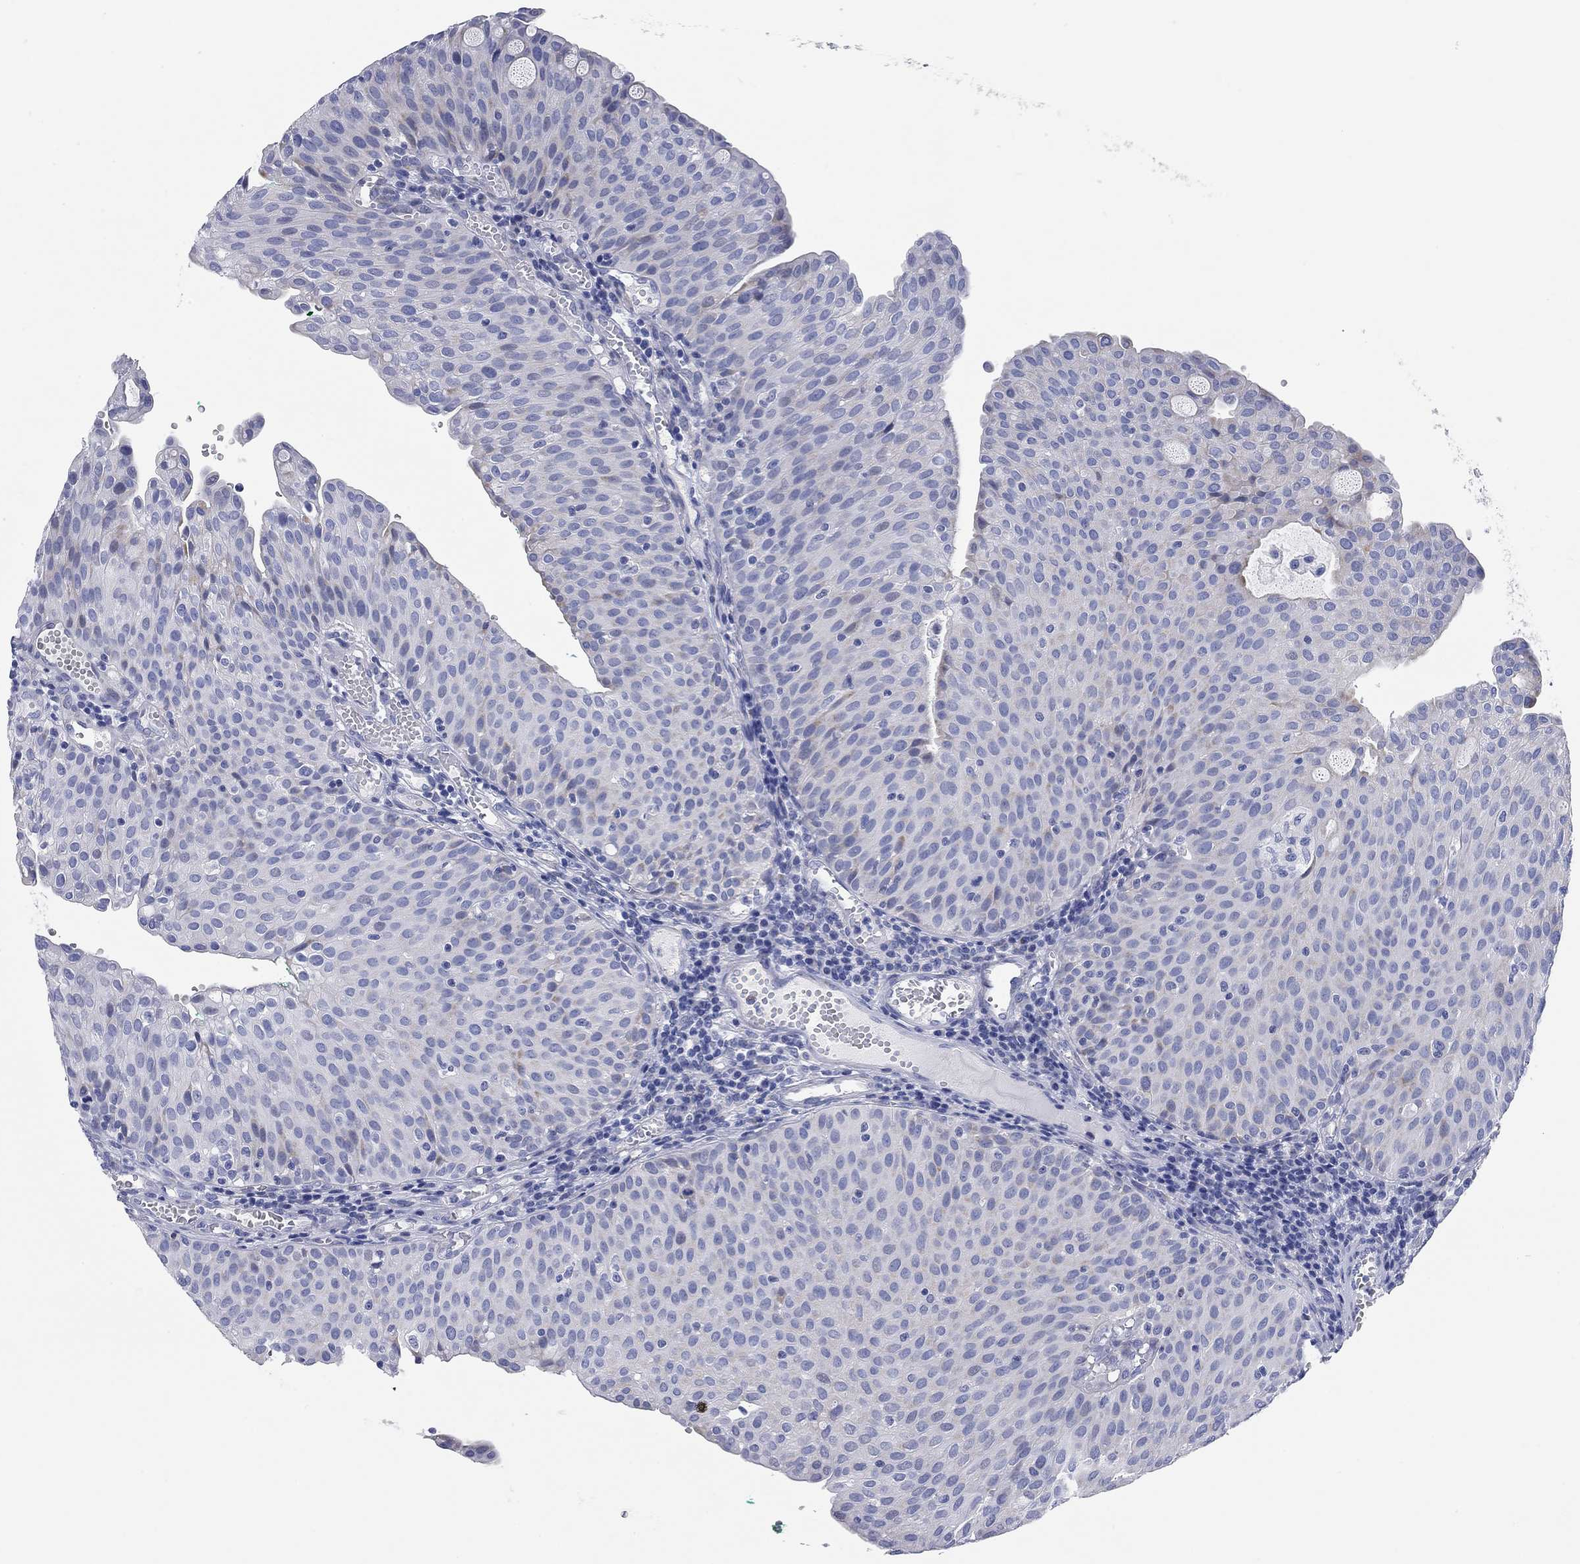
{"staining": {"intensity": "negative", "quantity": "none", "location": "none"}, "tissue": "urothelial cancer", "cell_type": "Tumor cells", "image_type": "cancer", "snomed": [{"axis": "morphology", "description": "Urothelial carcinoma, Low grade"}, {"axis": "topography", "description": "Urinary bladder"}], "caption": "High magnification brightfield microscopy of urothelial cancer stained with DAB (3,3'-diaminobenzidine) (brown) and counterstained with hematoxylin (blue): tumor cells show no significant positivity. (DAB (3,3'-diaminobenzidine) IHC with hematoxylin counter stain).", "gene": "CHI3L2", "patient": {"sex": "male", "age": 54}}